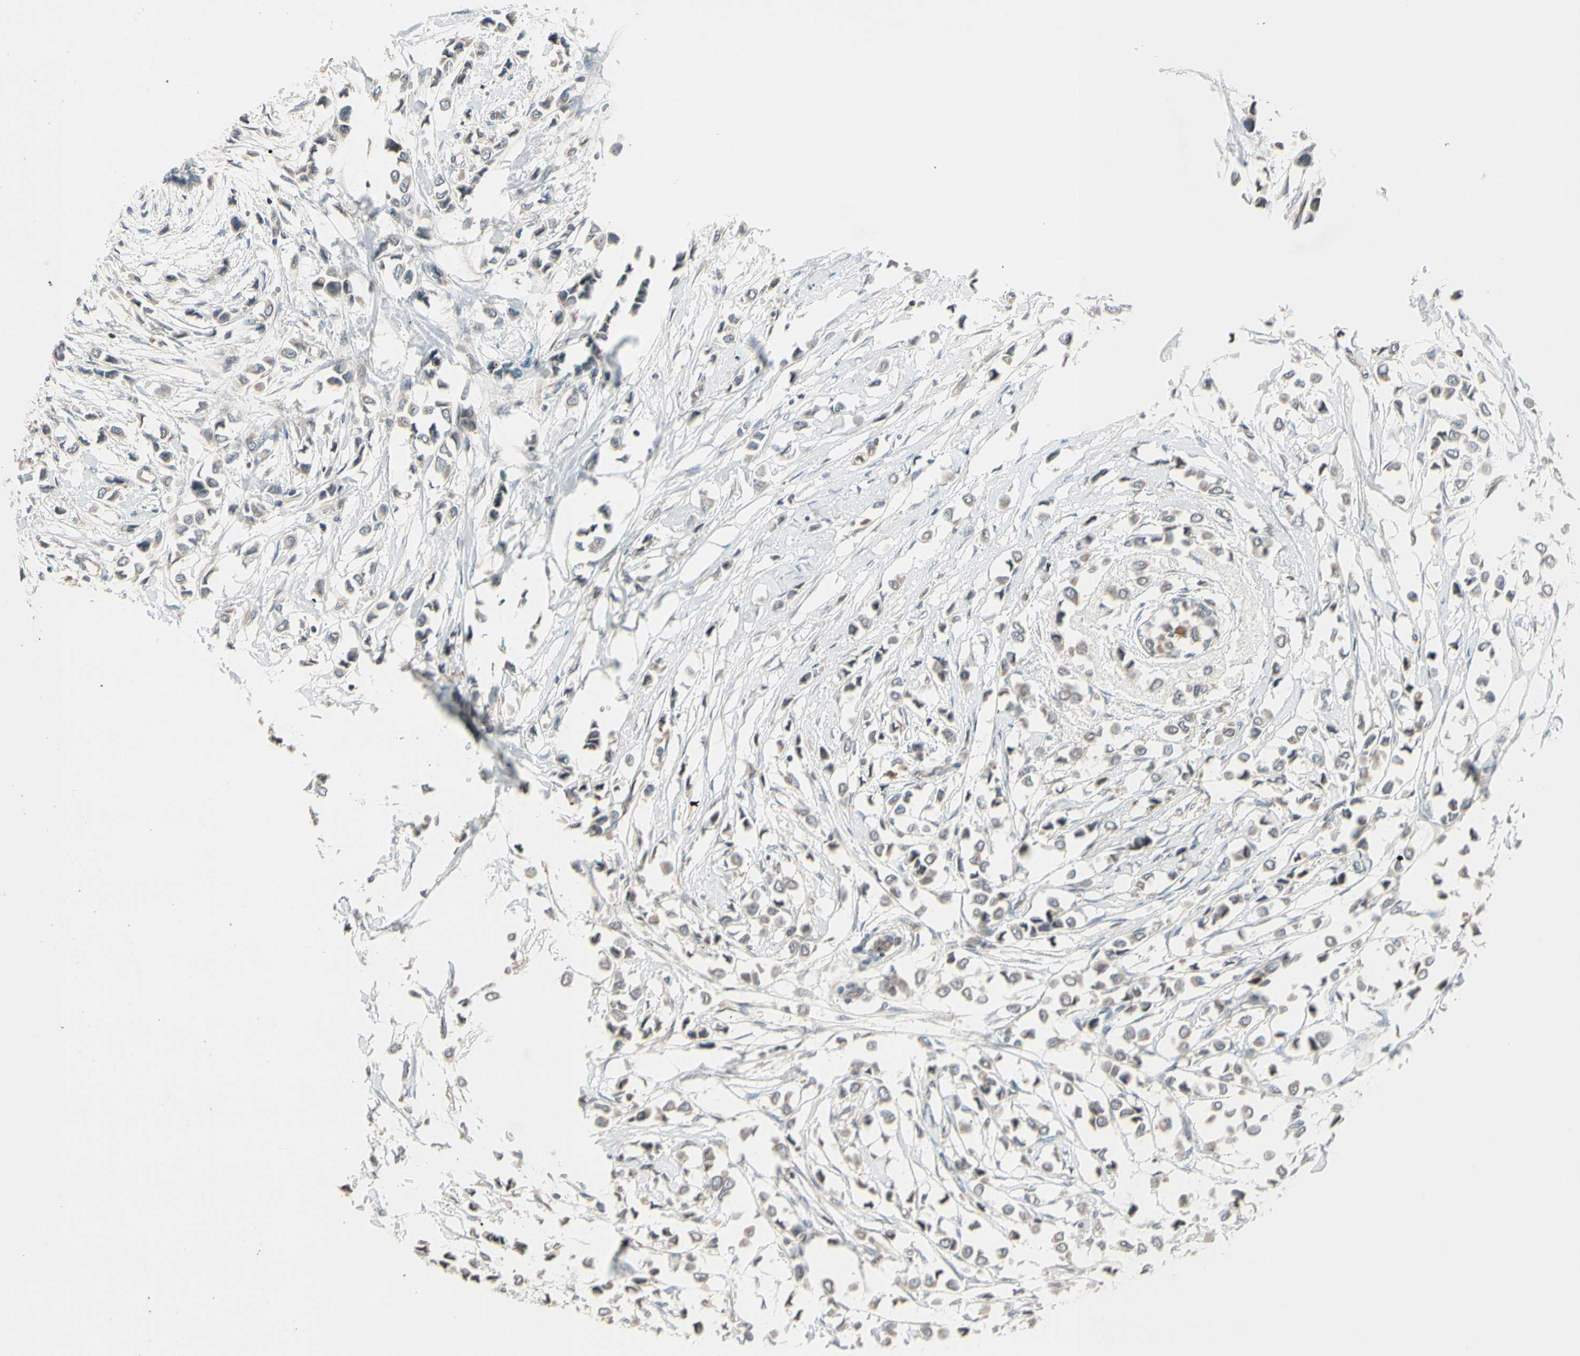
{"staining": {"intensity": "weak", "quantity": "25%-75%", "location": "cytoplasmic/membranous"}, "tissue": "breast cancer", "cell_type": "Tumor cells", "image_type": "cancer", "snomed": [{"axis": "morphology", "description": "Lobular carcinoma"}, {"axis": "topography", "description": "Breast"}], "caption": "Protein expression analysis of lobular carcinoma (breast) shows weak cytoplasmic/membranous positivity in approximately 25%-75% of tumor cells.", "gene": "FGF10", "patient": {"sex": "female", "age": 51}}